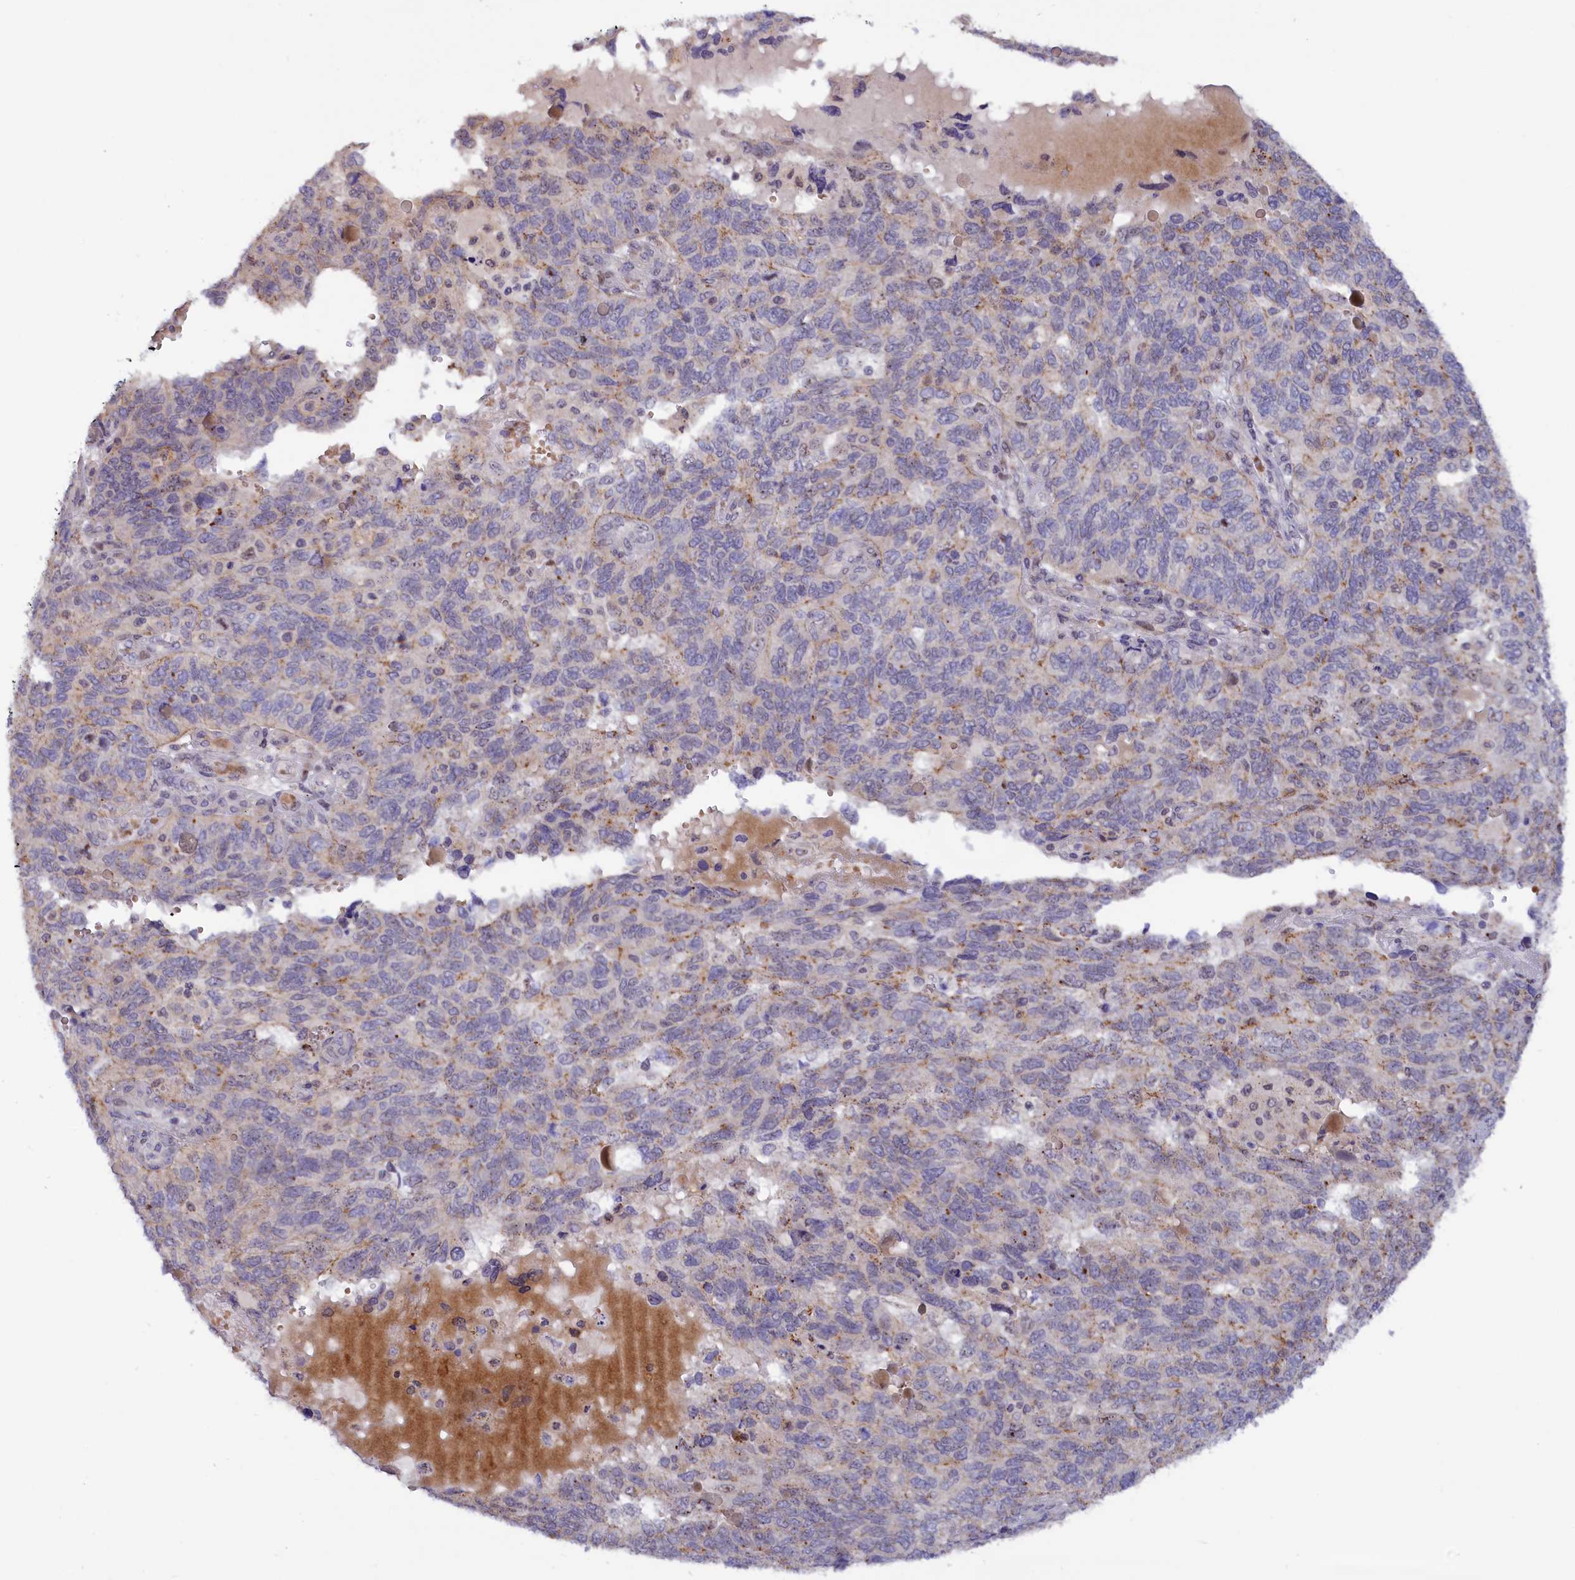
{"staining": {"intensity": "weak", "quantity": "<25%", "location": "cytoplasmic/membranous"}, "tissue": "endometrial cancer", "cell_type": "Tumor cells", "image_type": "cancer", "snomed": [{"axis": "morphology", "description": "Adenocarcinoma, NOS"}, {"axis": "topography", "description": "Endometrium"}], "caption": "High power microscopy image of an IHC histopathology image of endometrial cancer, revealing no significant positivity in tumor cells.", "gene": "HYKK", "patient": {"sex": "female", "age": 66}}